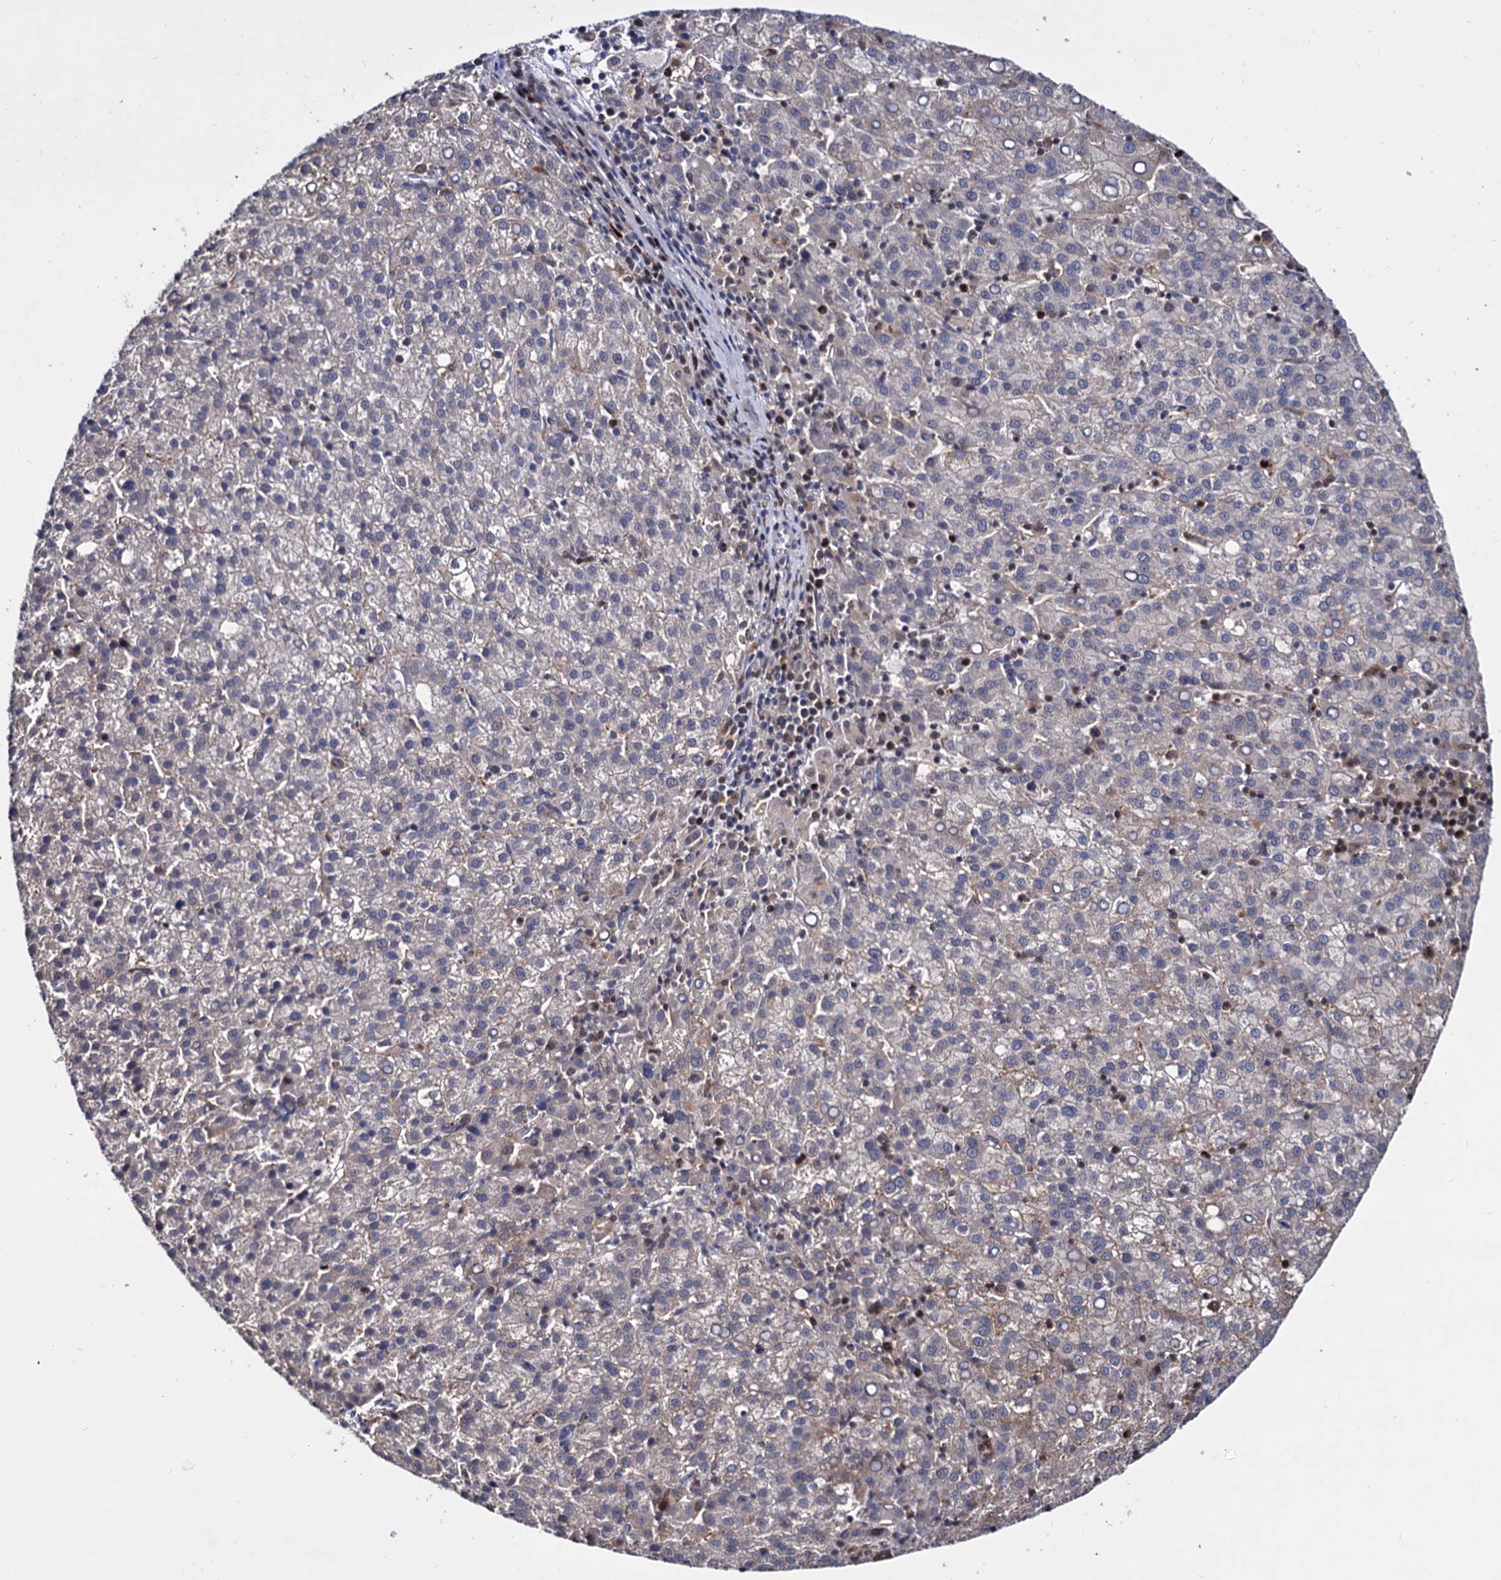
{"staining": {"intensity": "negative", "quantity": "none", "location": "none"}, "tissue": "liver cancer", "cell_type": "Tumor cells", "image_type": "cancer", "snomed": [{"axis": "morphology", "description": "Carcinoma, Hepatocellular, NOS"}, {"axis": "topography", "description": "Liver"}], "caption": "Liver cancer (hepatocellular carcinoma) stained for a protein using immunohistochemistry (IHC) demonstrates no positivity tumor cells.", "gene": "RNASEH2B", "patient": {"sex": "female", "age": 58}}